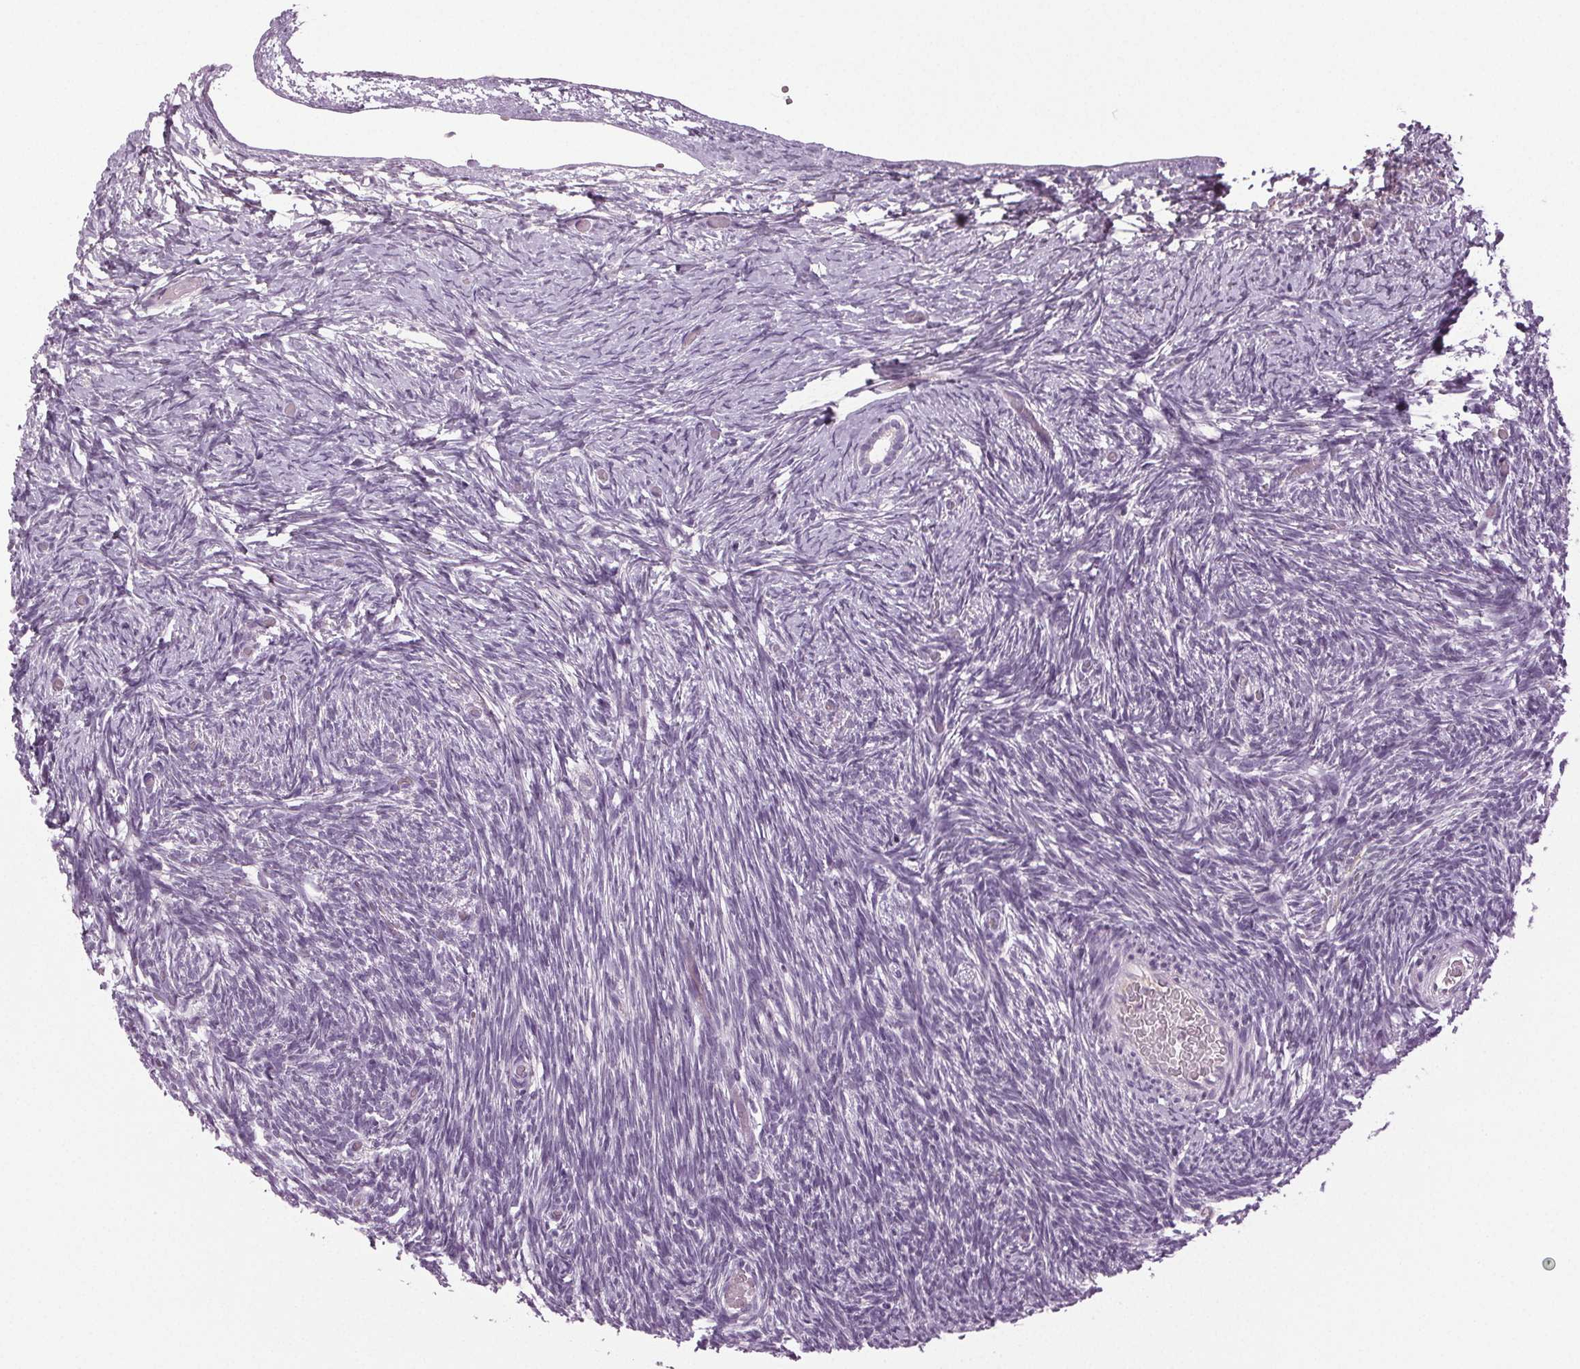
{"staining": {"intensity": "negative", "quantity": "none", "location": "none"}, "tissue": "ovary", "cell_type": "Ovarian stroma cells", "image_type": "normal", "snomed": [{"axis": "morphology", "description": "Normal tissue, NOS"}, {"axis": "topography", "description": "Ovary"}], "caption": "Immunohistochemistry (IHC) micrograph of unremarkable human ovary stained for a protein (brown), which shows no staining in ovarian stroma cells.", "gene": "DNAH12", "patient": {"sex": "female", "age": 39}}